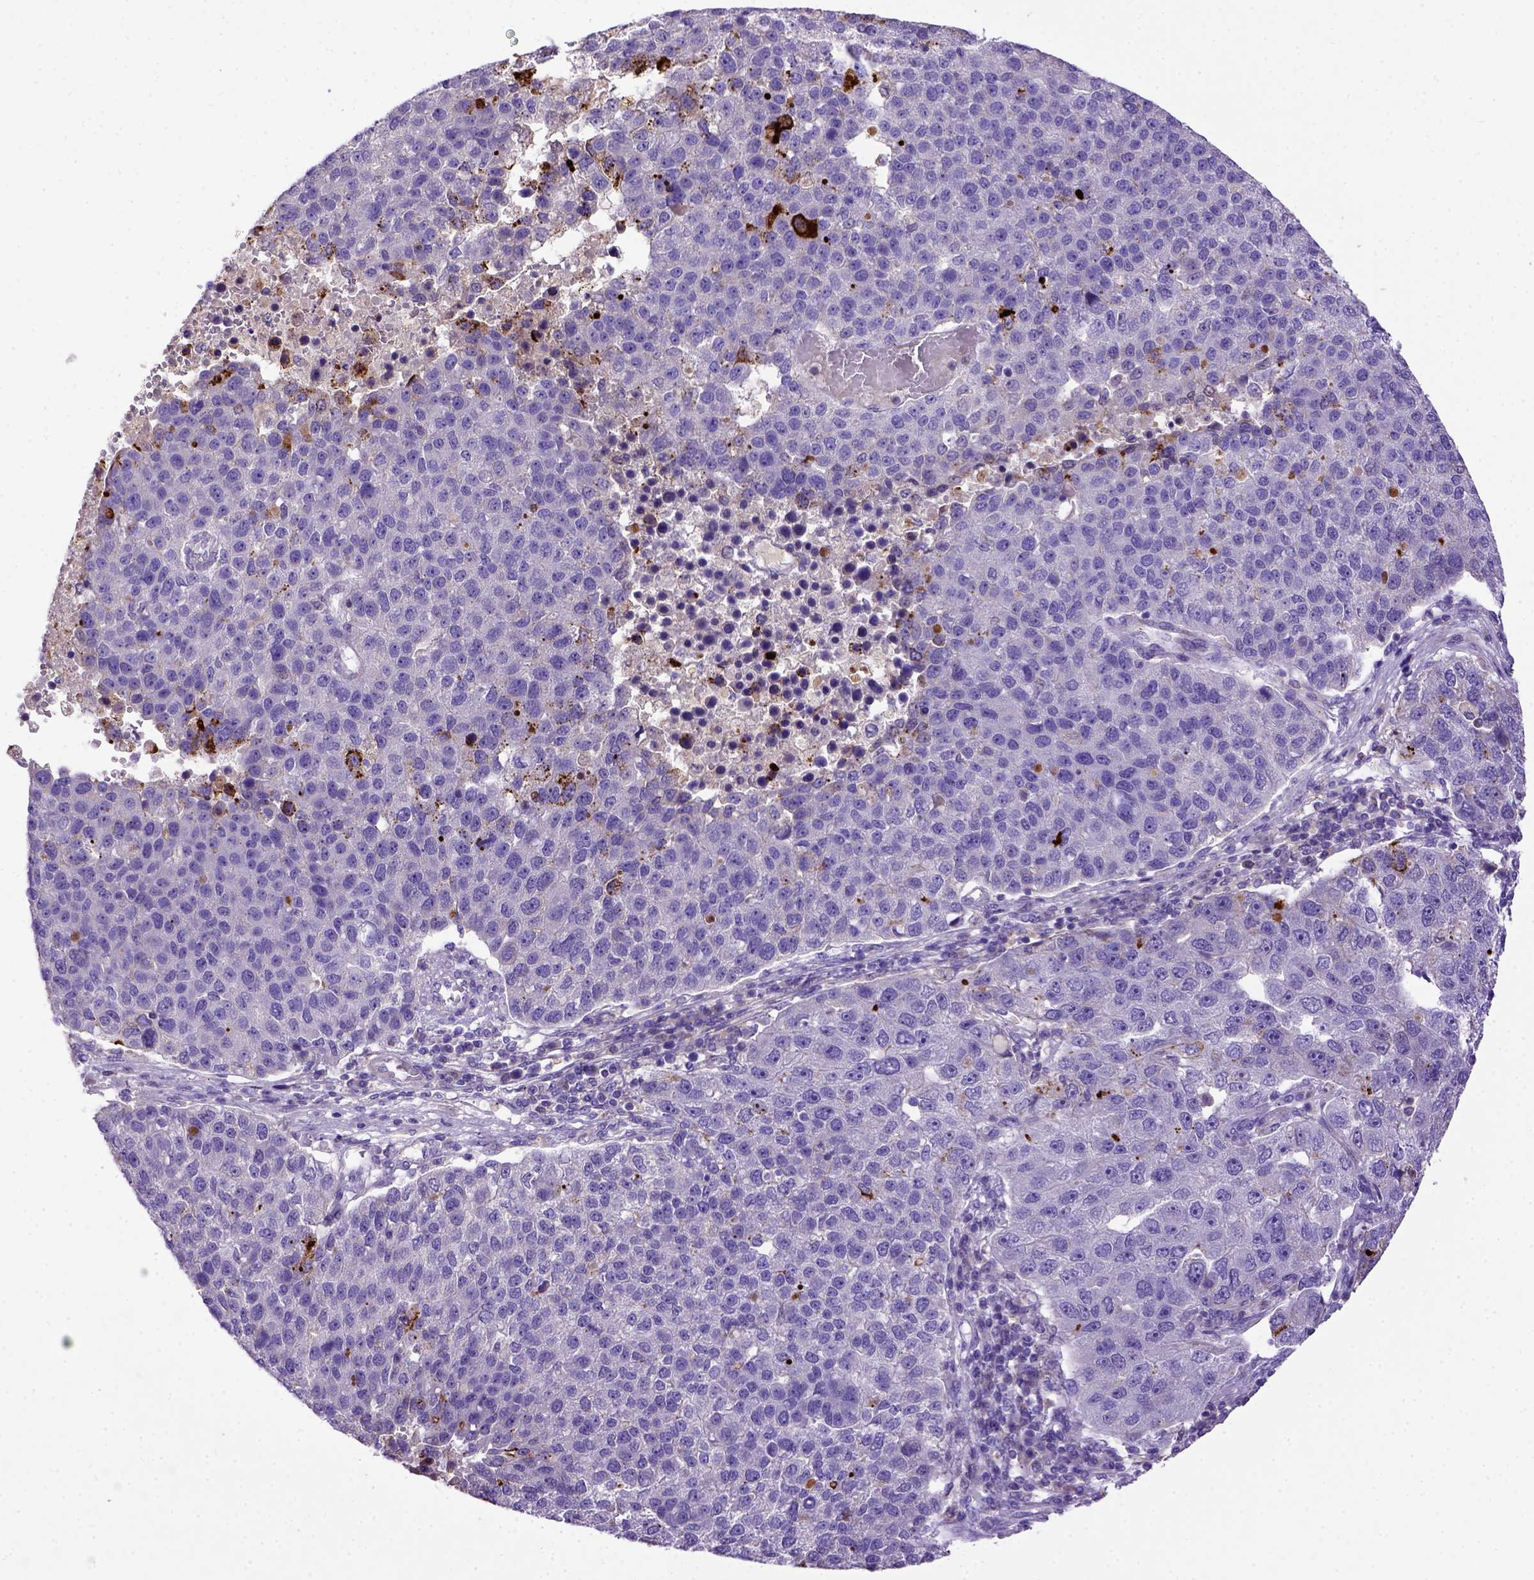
{"staining": {"intensity": "negative", "quantity": "none", "location": "none"}, "tissue": "pancreatic cancer", "cell_type": "Tumor cells", "image_type": "cancer", "snomed": [{"axis": "morphology", "description": "Adenocarcinoma, NOS"}, {"axis": "topography", "description": "Pancreas"}], "caption": "DAB (3,3'-diaminobenzidine) immunohistochemical staining of human pancreatic cancer shows no significant staining in tumor cells. (Brightfield microscopy of DAB (3,3'-diaminobenzidine) IHC at high magnification).", "gene": "ADAM12", "patient": {"sex": "female", "age": 61}}